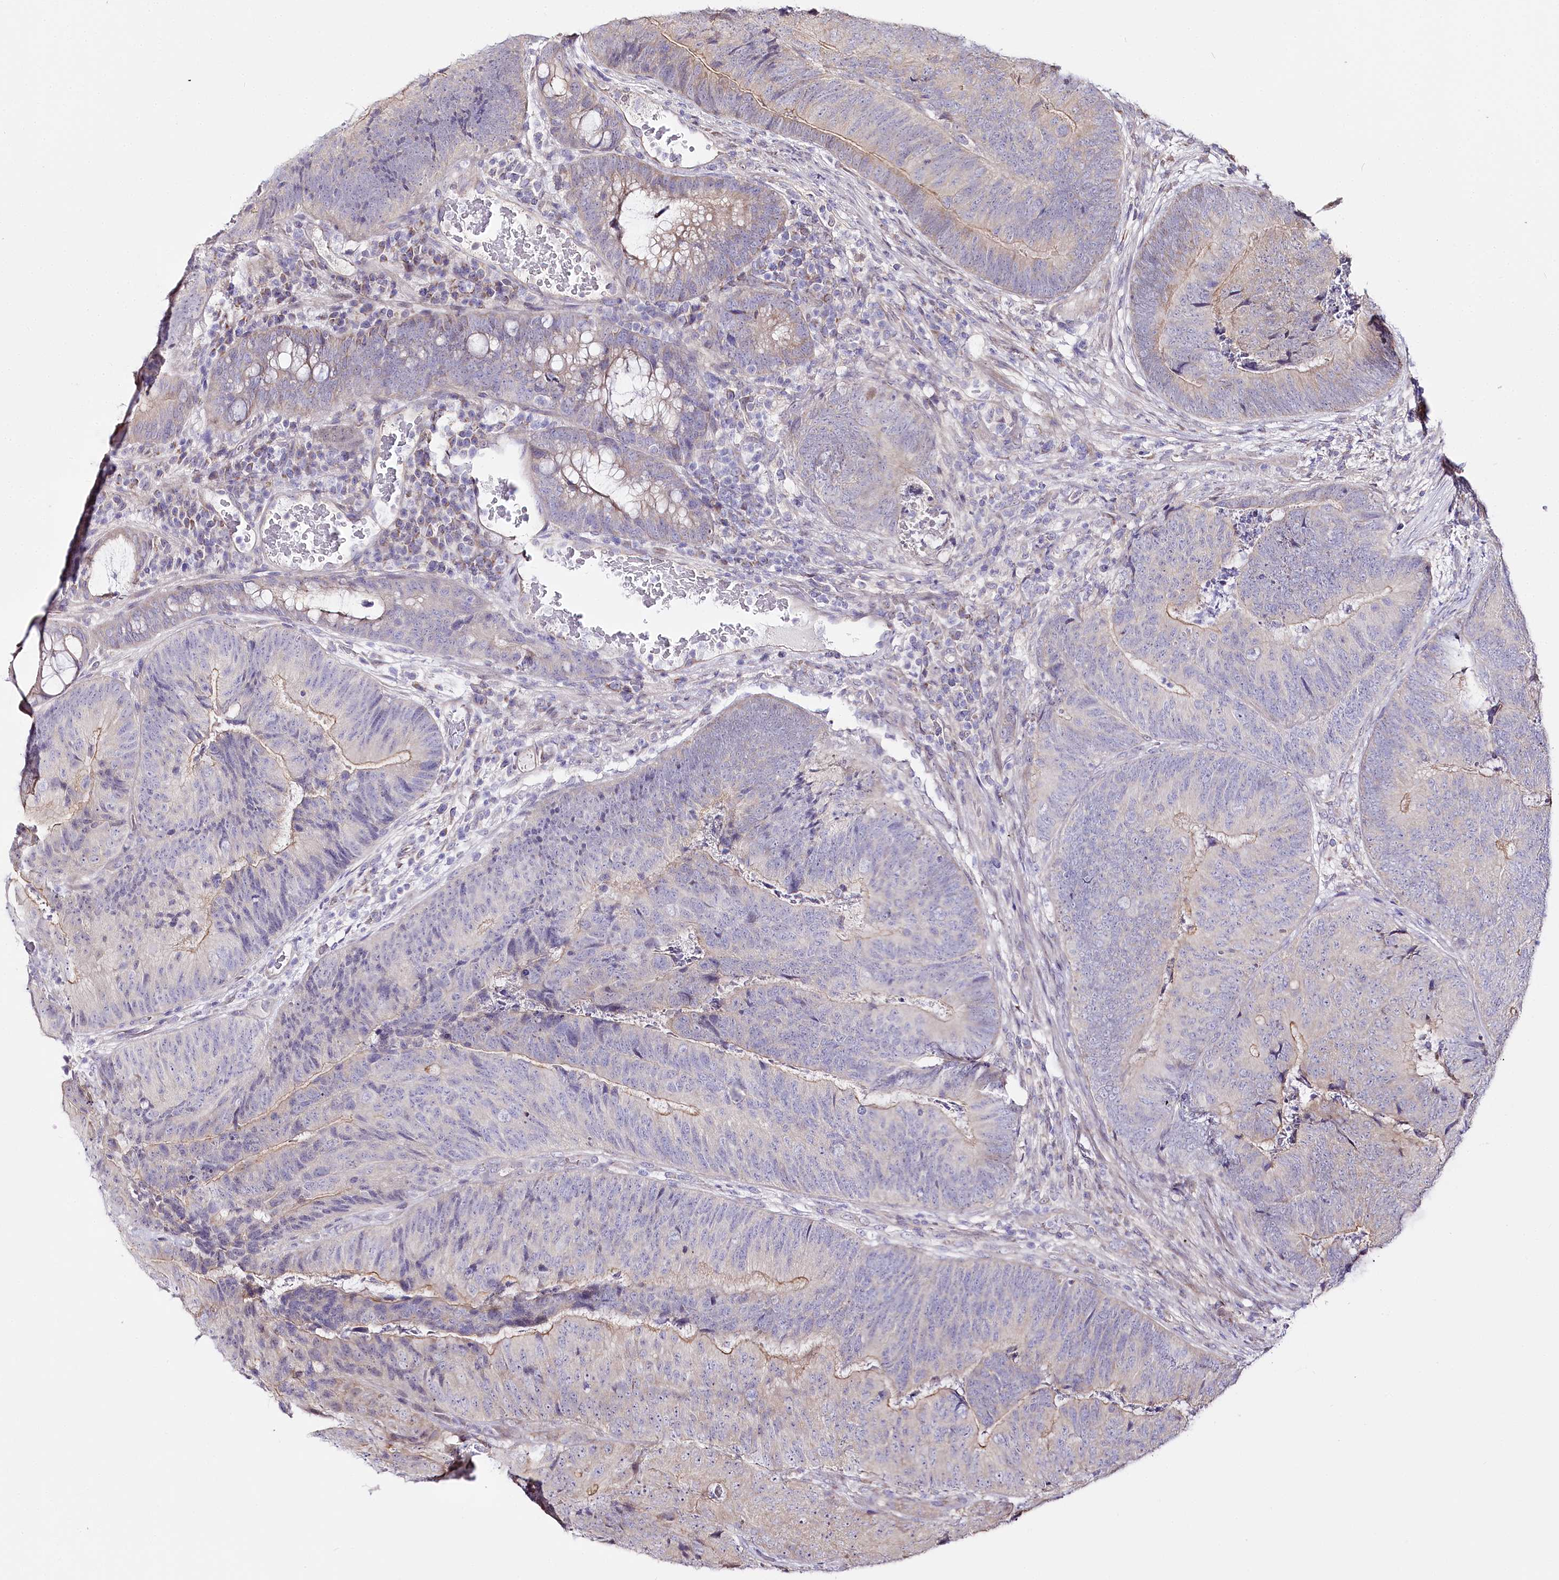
{"staining": {"intensity": "weak", "quantity": "<25%", "location": "cytoplasmic/membranous"}, "tissue": "colorectal cancer", "cell_type": "Tumor cells", "image_type": "cancer", "snomed": [{"axis": "morphology", "description": "Adenocarcinoma, NOS"}, {"axis": "topography", "description": "Colon"}], "caption": "Tumor cells show no significant protein staining in colorectal cancer (adenocarcinoma).", "gene": "ZNF226", "patient": {"sex": "female", "age": 67}}